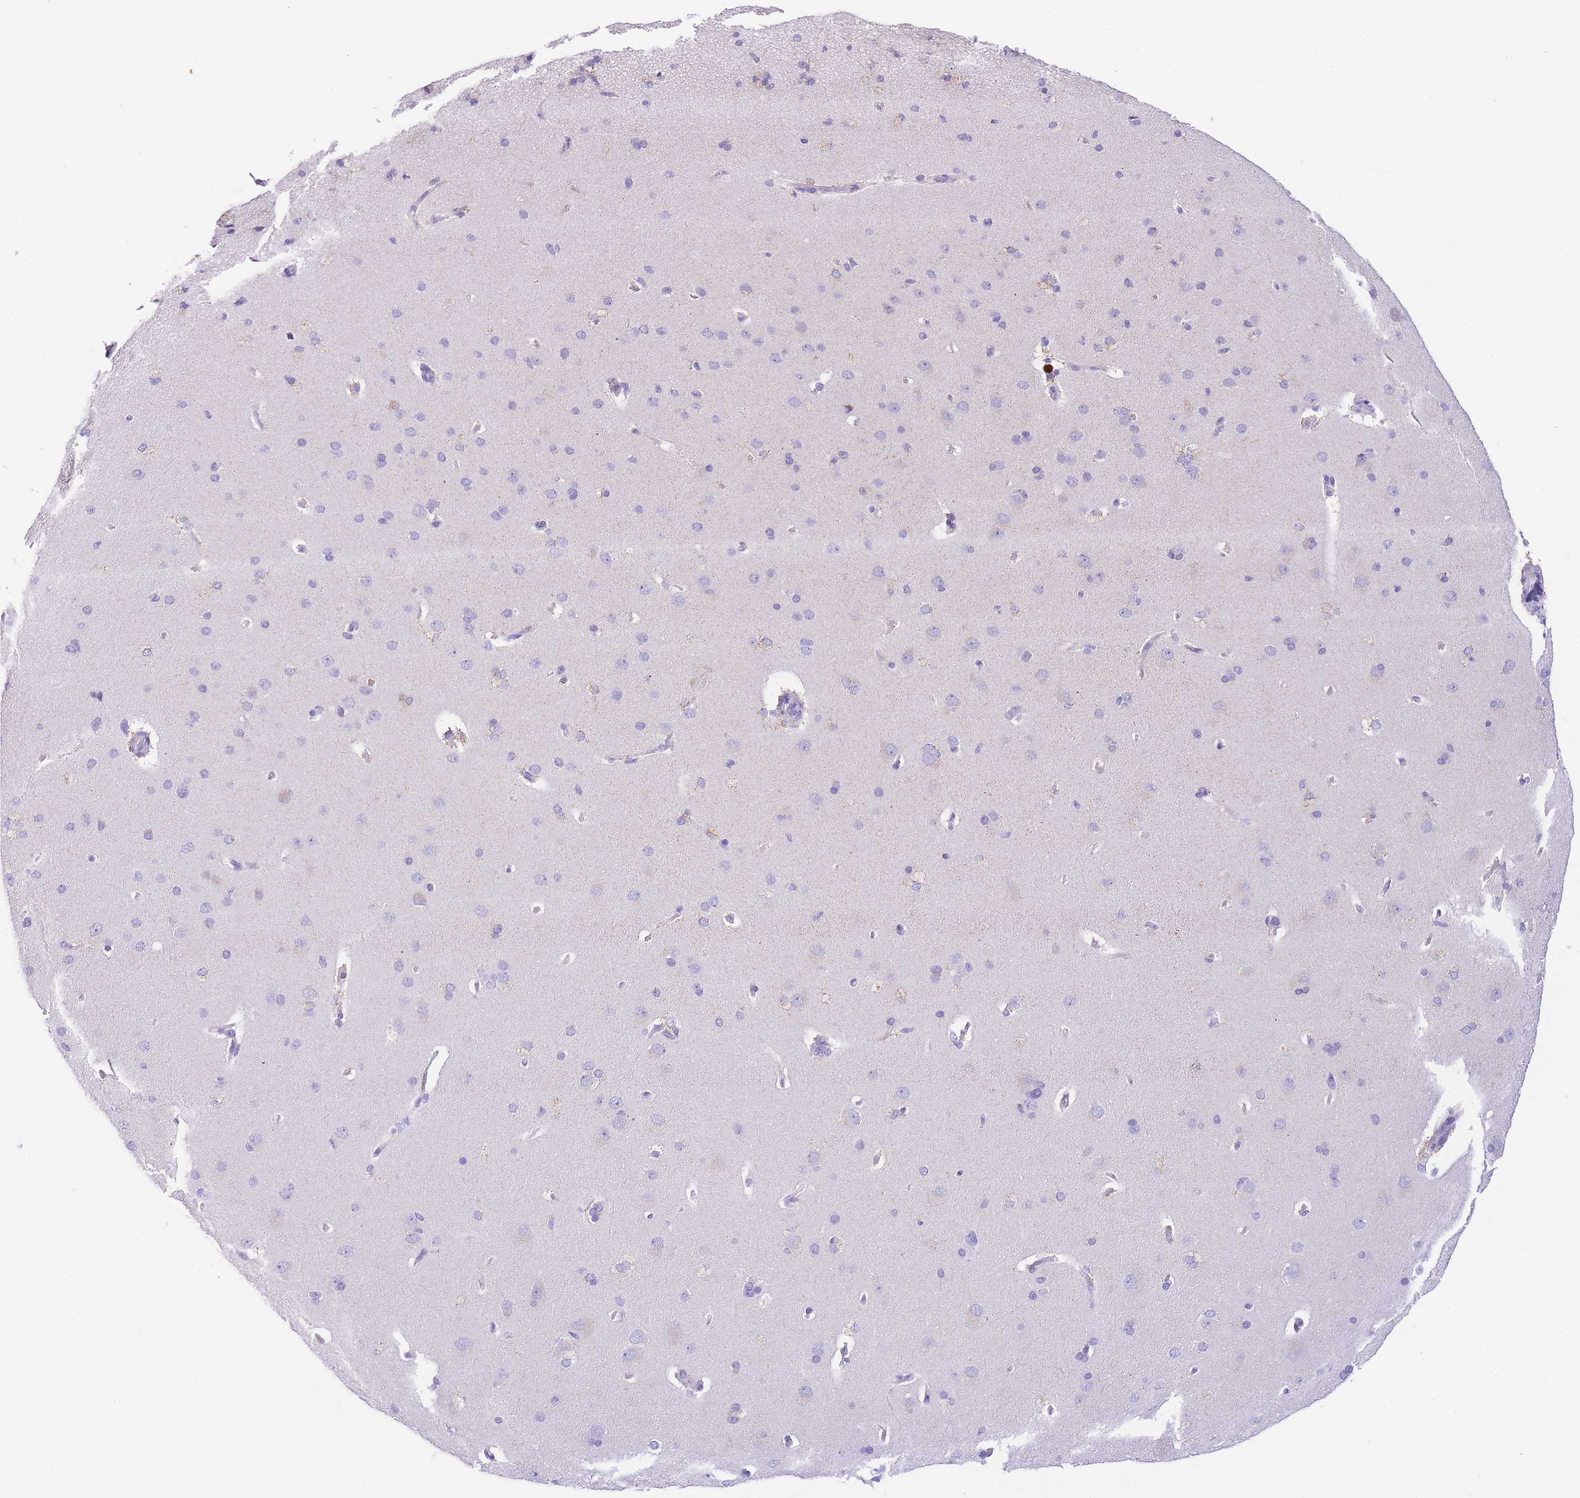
{"staining": {"intensity": "weak", "quantity": "<25%", "location": "cytoplasmic/membranous"}, "tissue": "cerebral cortex", "cell_type": "Endothelial cells", "image_type": "normal", "snomed": [{"axis": "morphology", "description": "Normal tissue, NOS"}, {"axis": "topography", "description": "Cerebral cortex"}], "caption": "DAB (3,3'-diaminobenzidine) immunohistochemical staining of unremarkable human cerebral cortex demonstrates no significant positivity in endothelial cells.", "gene": "NKD2", "patient": {"sex": "male", "age": 62}}